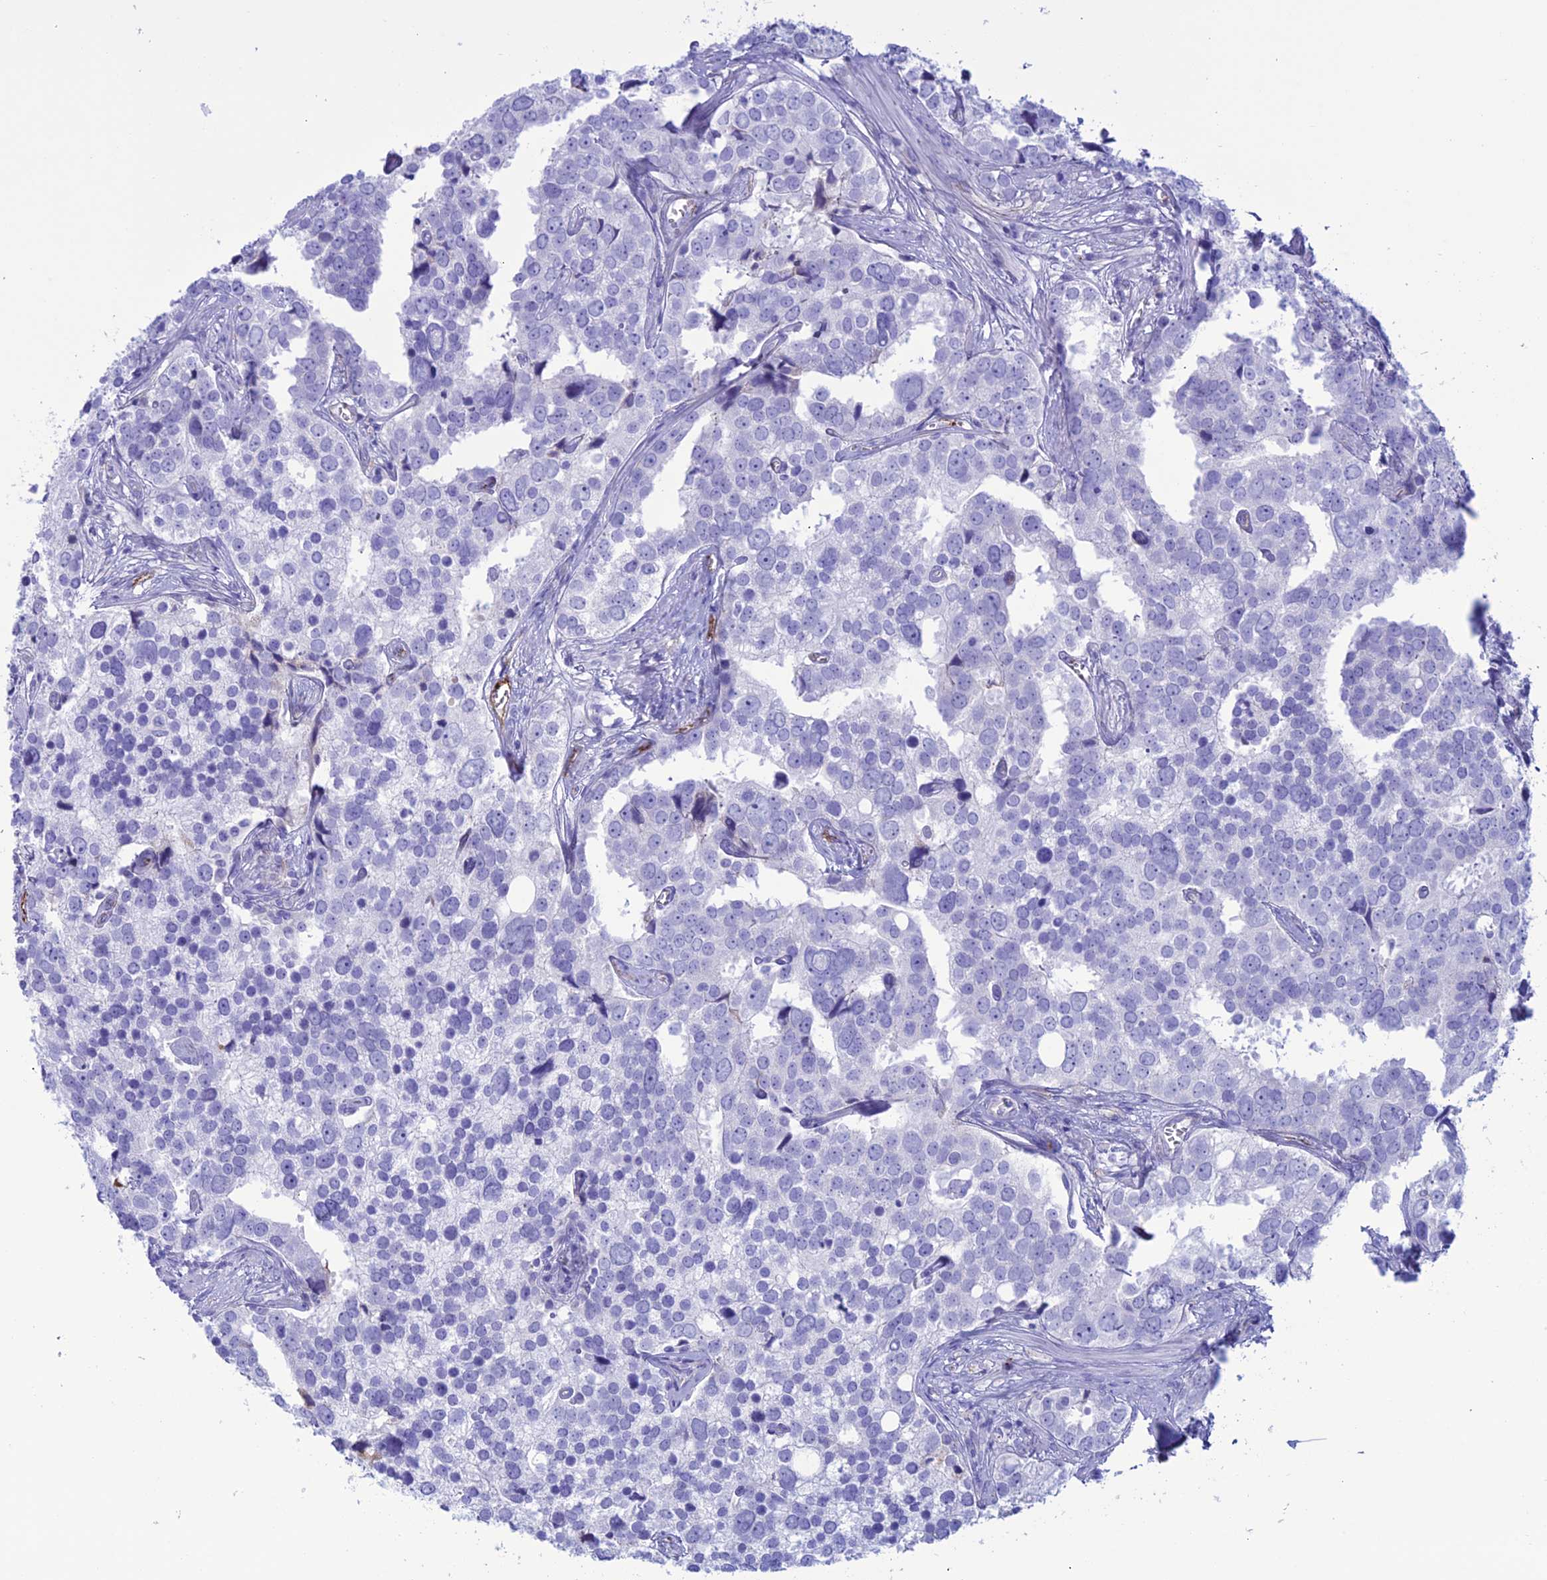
{"staining": {"intensity": "negative", "quantity": "none", "location": "none"}, "tissue": "prostate cancer", "cell_type": "Tumor cells", "image_type": "cancer", "snomed": [{"axis": "morphology", "description": "Adenocarcinoma, High grade"}, {"axis": "topography", "description": "Prostate"}], "caption": "This is an immunohistochemistry (IHC) photomicrograph of human prostate high-grade adenocarcinoma. There is no staining in tumor cells.", "gene": "CDC42EP5", "patient": {"sex": "male", "age": 71}}